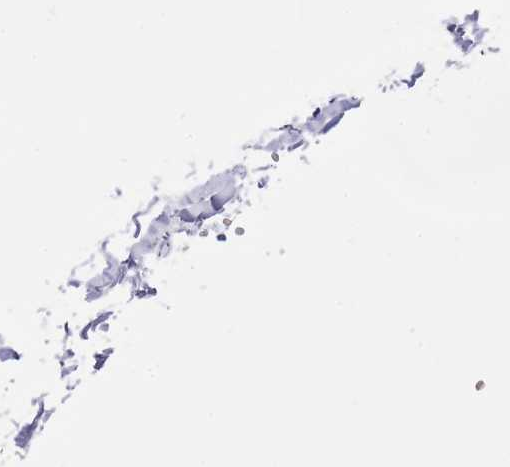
{"staining": {"intensity": "negative", "quantity": "none", "location": "none"}, "tissue": "adipose tissue", "cell_type": "Adipocytes", "image_type": "normal", "snomed": [{"axis": "morphology", "description": "Normal tissue, NOS"}, {"axis": "topography", "description": "Gallbladder"}, {"axis": "topography", "description": "Peripheral nerve tissue"}], "caption": "There is no significant expression in adipocytes of adipose tissue. The staining is performed using DAB brown chromogen with nuclei counter-stained in using hematoxylin.", "gene": "PTBP2", "patient": {"sex": "male", "age": 38}}